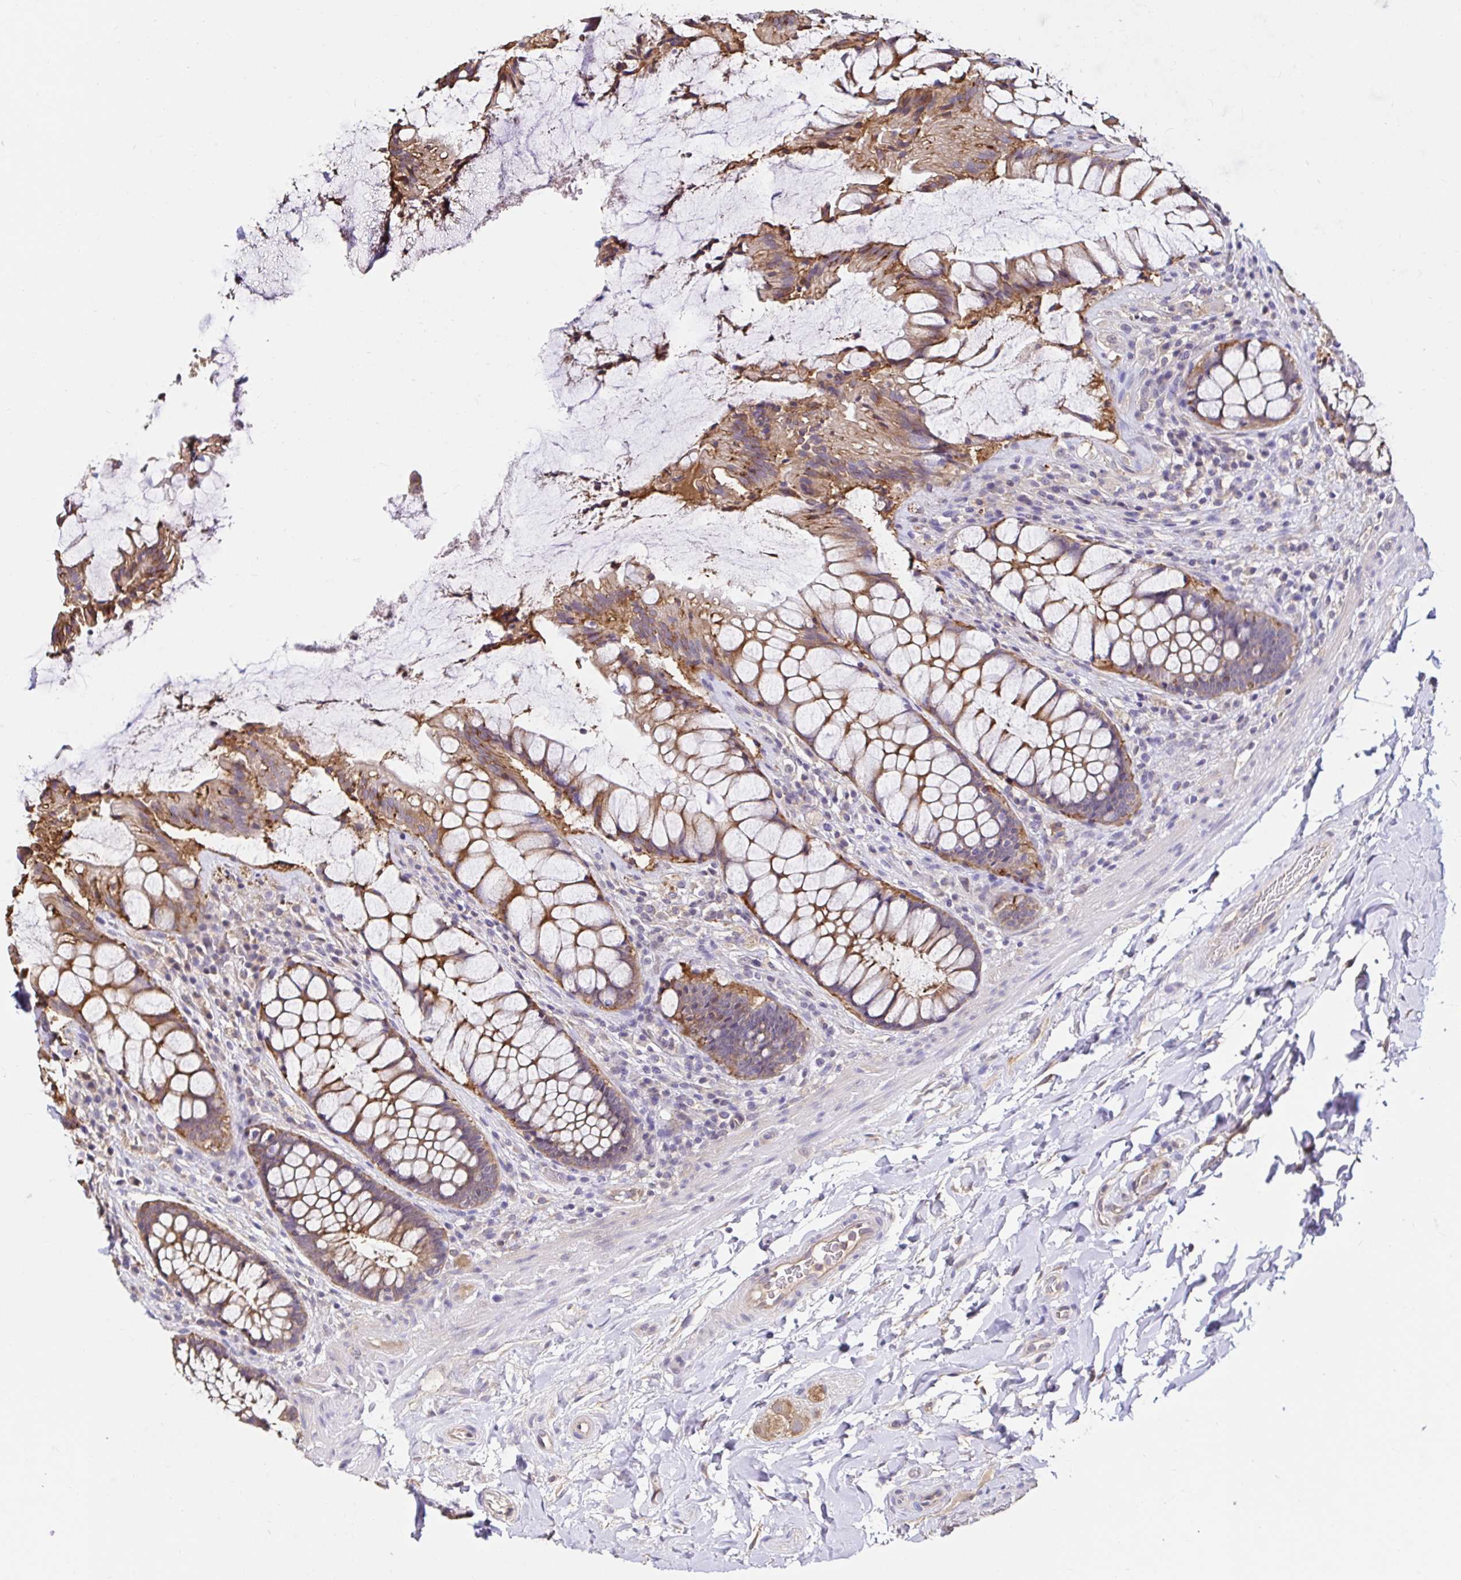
{"staining": {"intensity": "moderate", "quantity": ">75%", "location": "cytoplasmic/membranous"}, "tissue": "rectum", "cell_type": "Glandular cells", "image_type": "normal", "snomed": [{"axis": "morphology", "description": "Normal tissue, NOS"}, {"axis": "topography", "description": "Rectum"}], "caption": "Protein expression analysis of unremarkable human rectum reveals moderate cytoplasmic/membranous staining in approximately >75% of glandular cells. The staining is performed using DAB (3,3'-diaminobenzidine) brown chromogen to label protein expression. The nuclei are counter-stained blue using hematoxylin.", "gene": "RSRP1", "patient": {"sex": "female", "age": 58}}